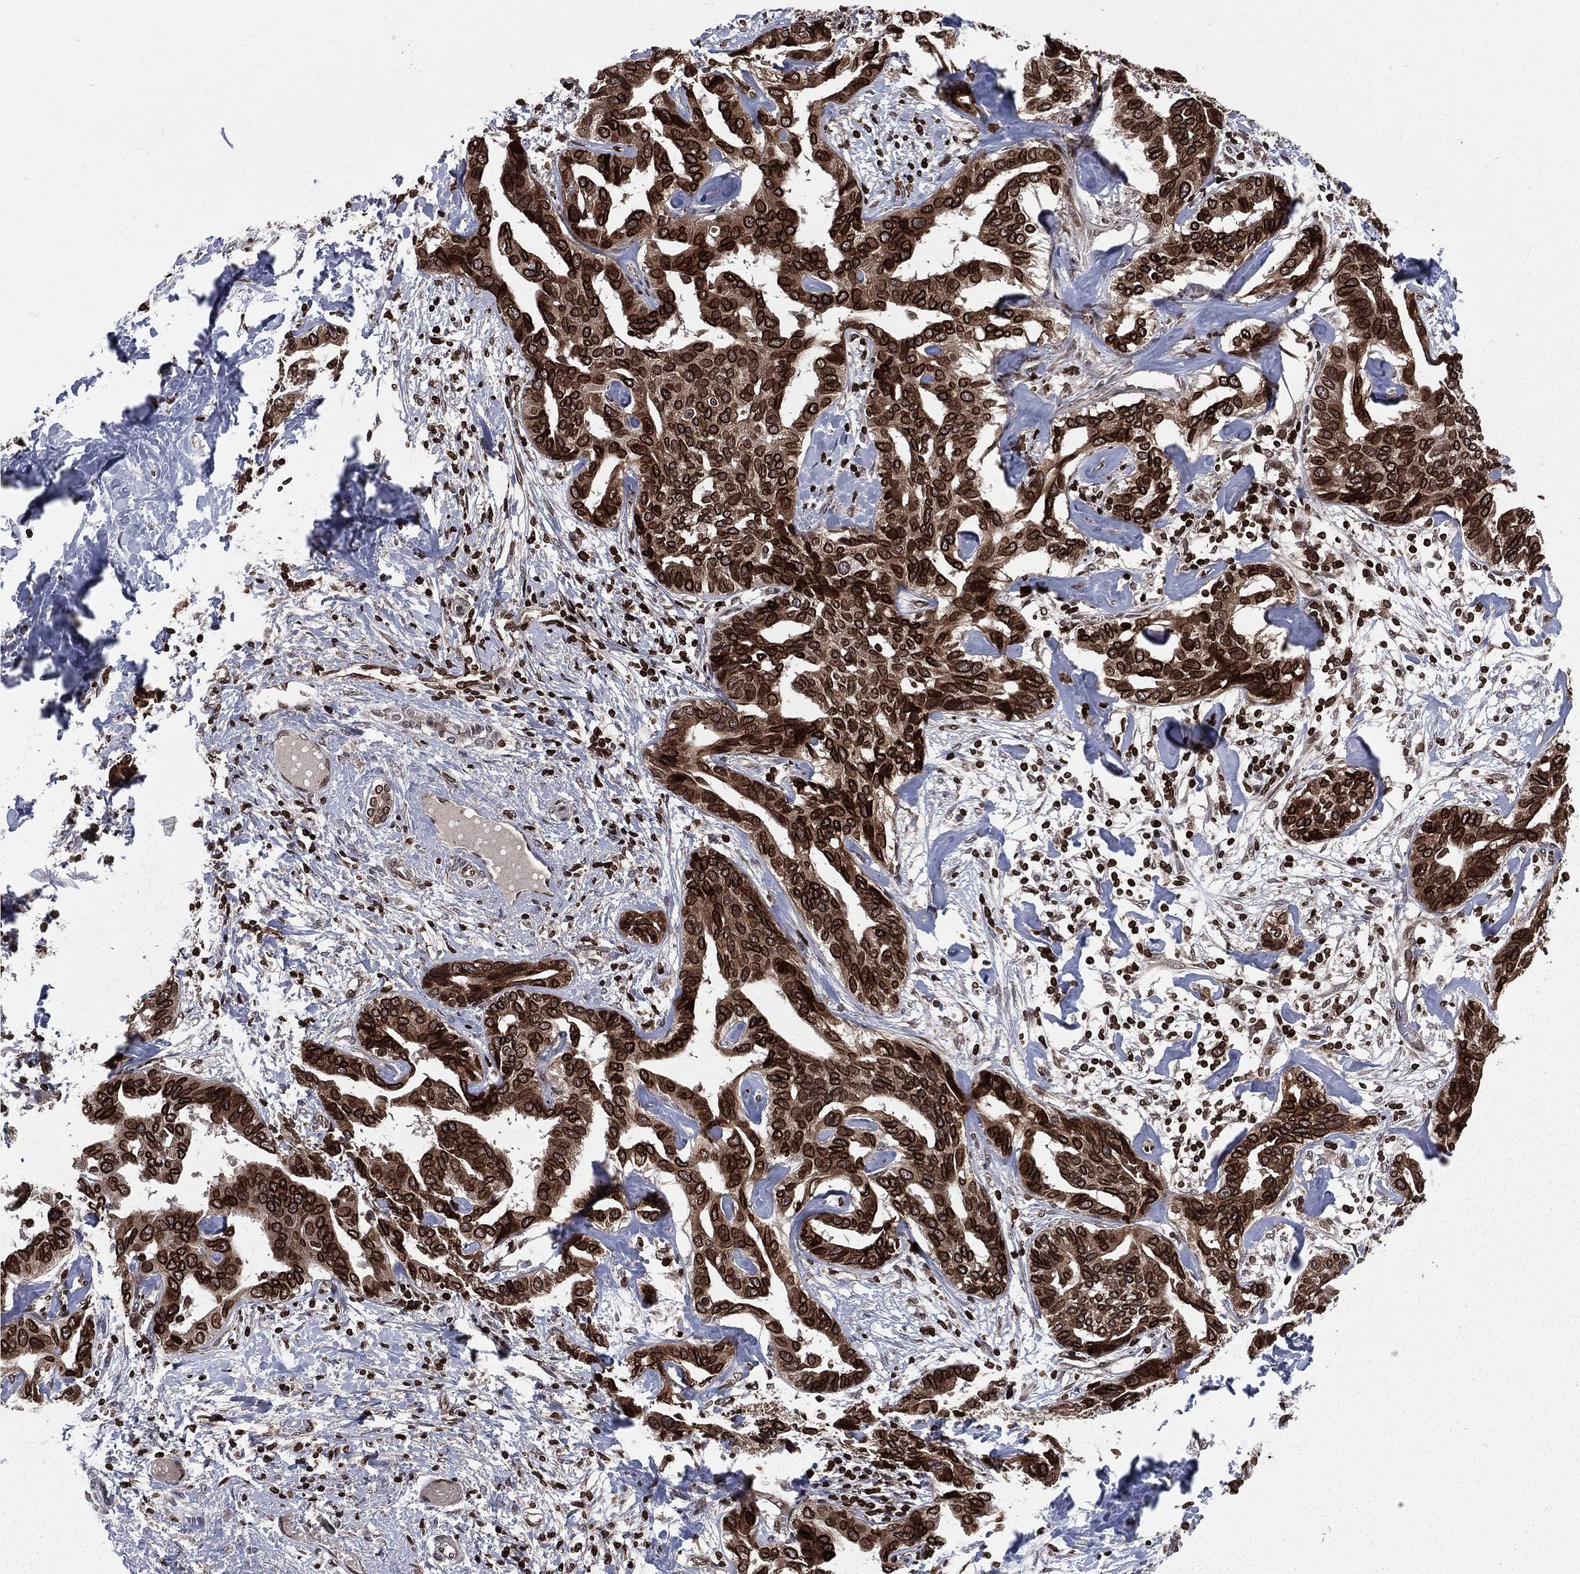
{"staining": {"intensity": "strong", "quantity": ">75%", "location": "cytoplasmic/membranous,nuclear"}, "tissue": "liver cancer", "cell_type": "Tumor cells", "image_type": "cancer", "snomed": [{"axis": "morphology", "description": "Cholangiocarcinoma"}, {"axis": "topography", "description": "Liver"}], "caption": "Liver cancer (cholangiocarcinoma) stained with a brown dye reveals strong cytoplasmic/membranous and nuclear positive staining in about >75% of tumor cells.", "gene": "LBR", "patient": {"sex": "male", "age": 59}}